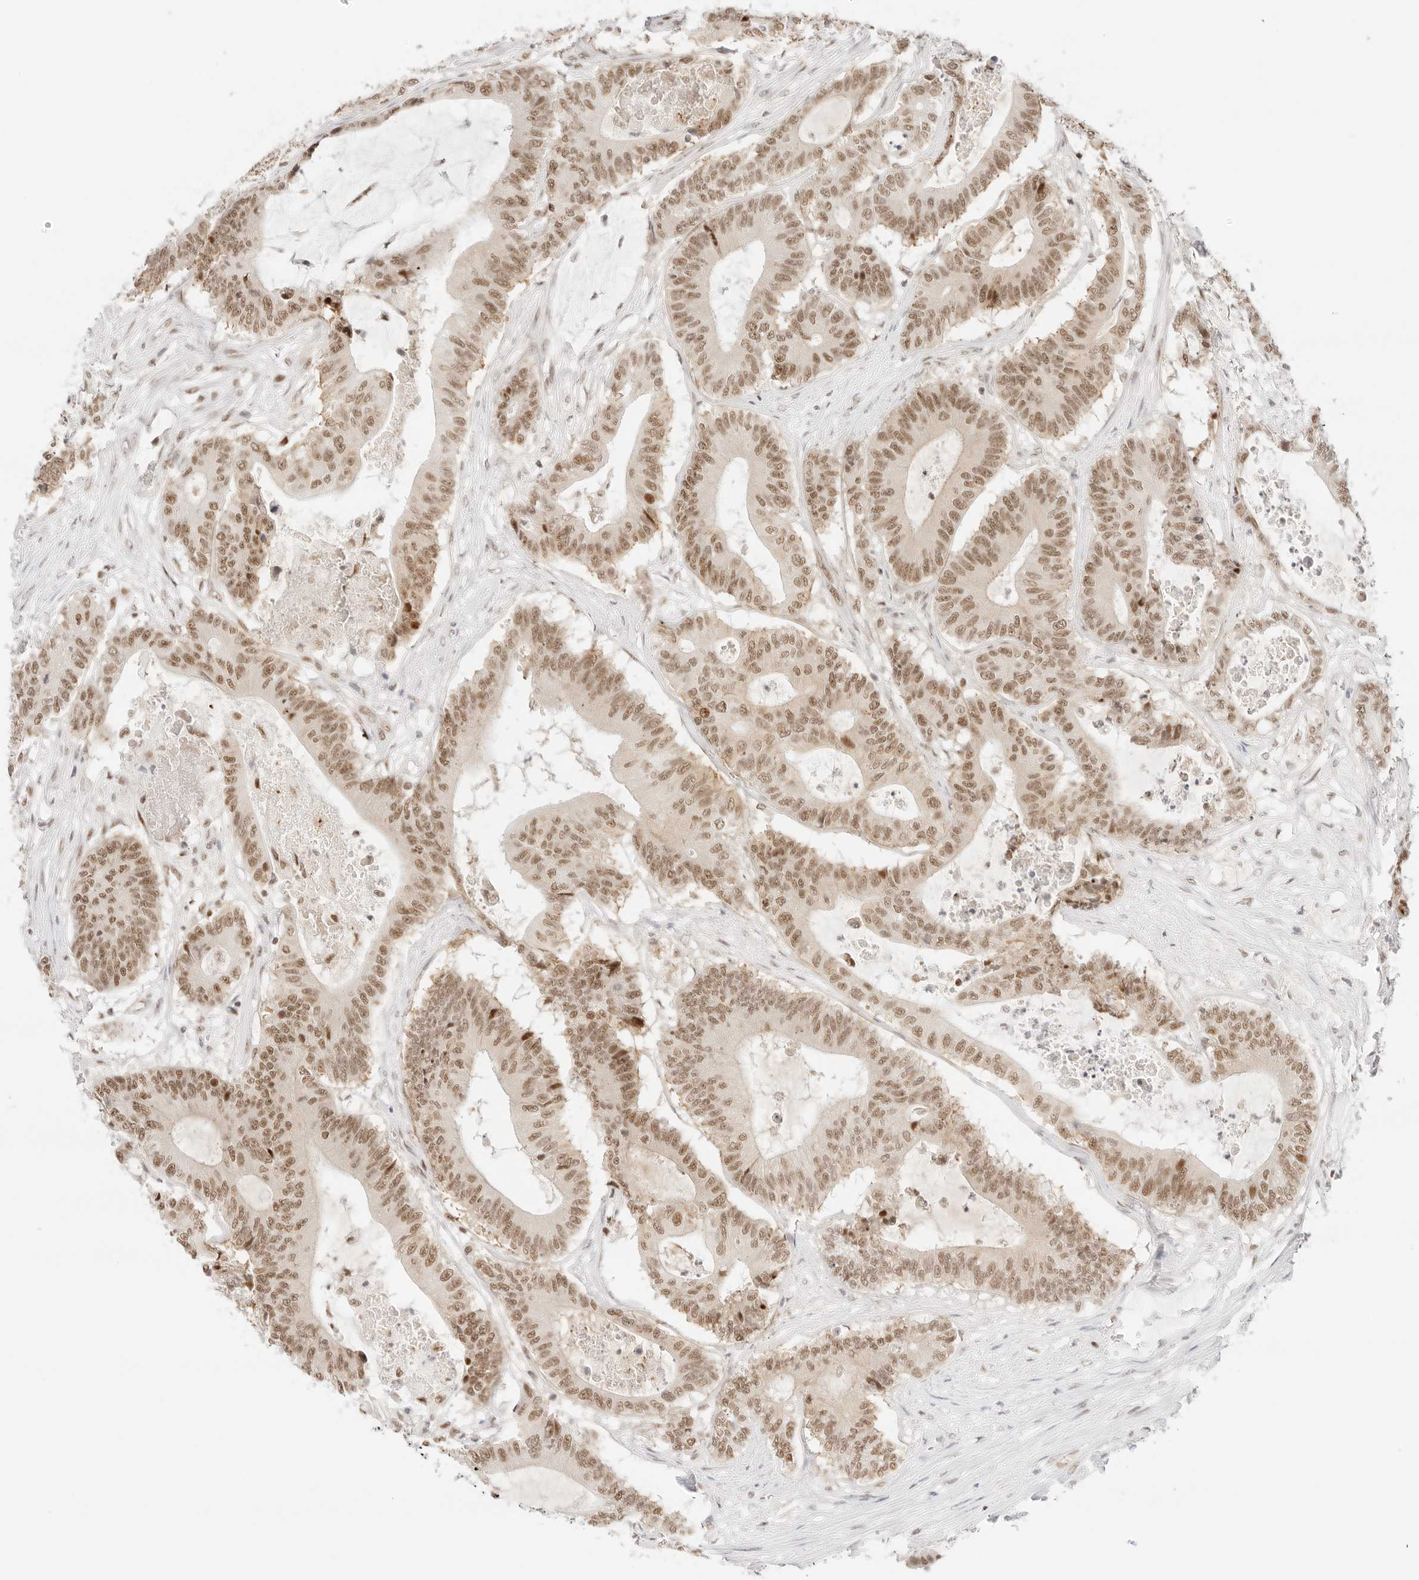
{"staining": {"intensity": "moderate", "quantity": ">75%", "location": "nuclear"}, "tissue": "colorectal cancer", "cell_type": "Tumor cells", "image_type": "cancer", "snomed": [{"axis": "morphology", "description": "Adenocarcinoma, NOS"}, {"axis": "topography", "description": "Colon"}], "caption": "A micrograph of adenocarcinoma (colorectal) stained for a protein exhibits moderate nuclear brown staining in tumor cells.", "gene": "ITGA6", "patient": {"sex": "female", "age": 84}}